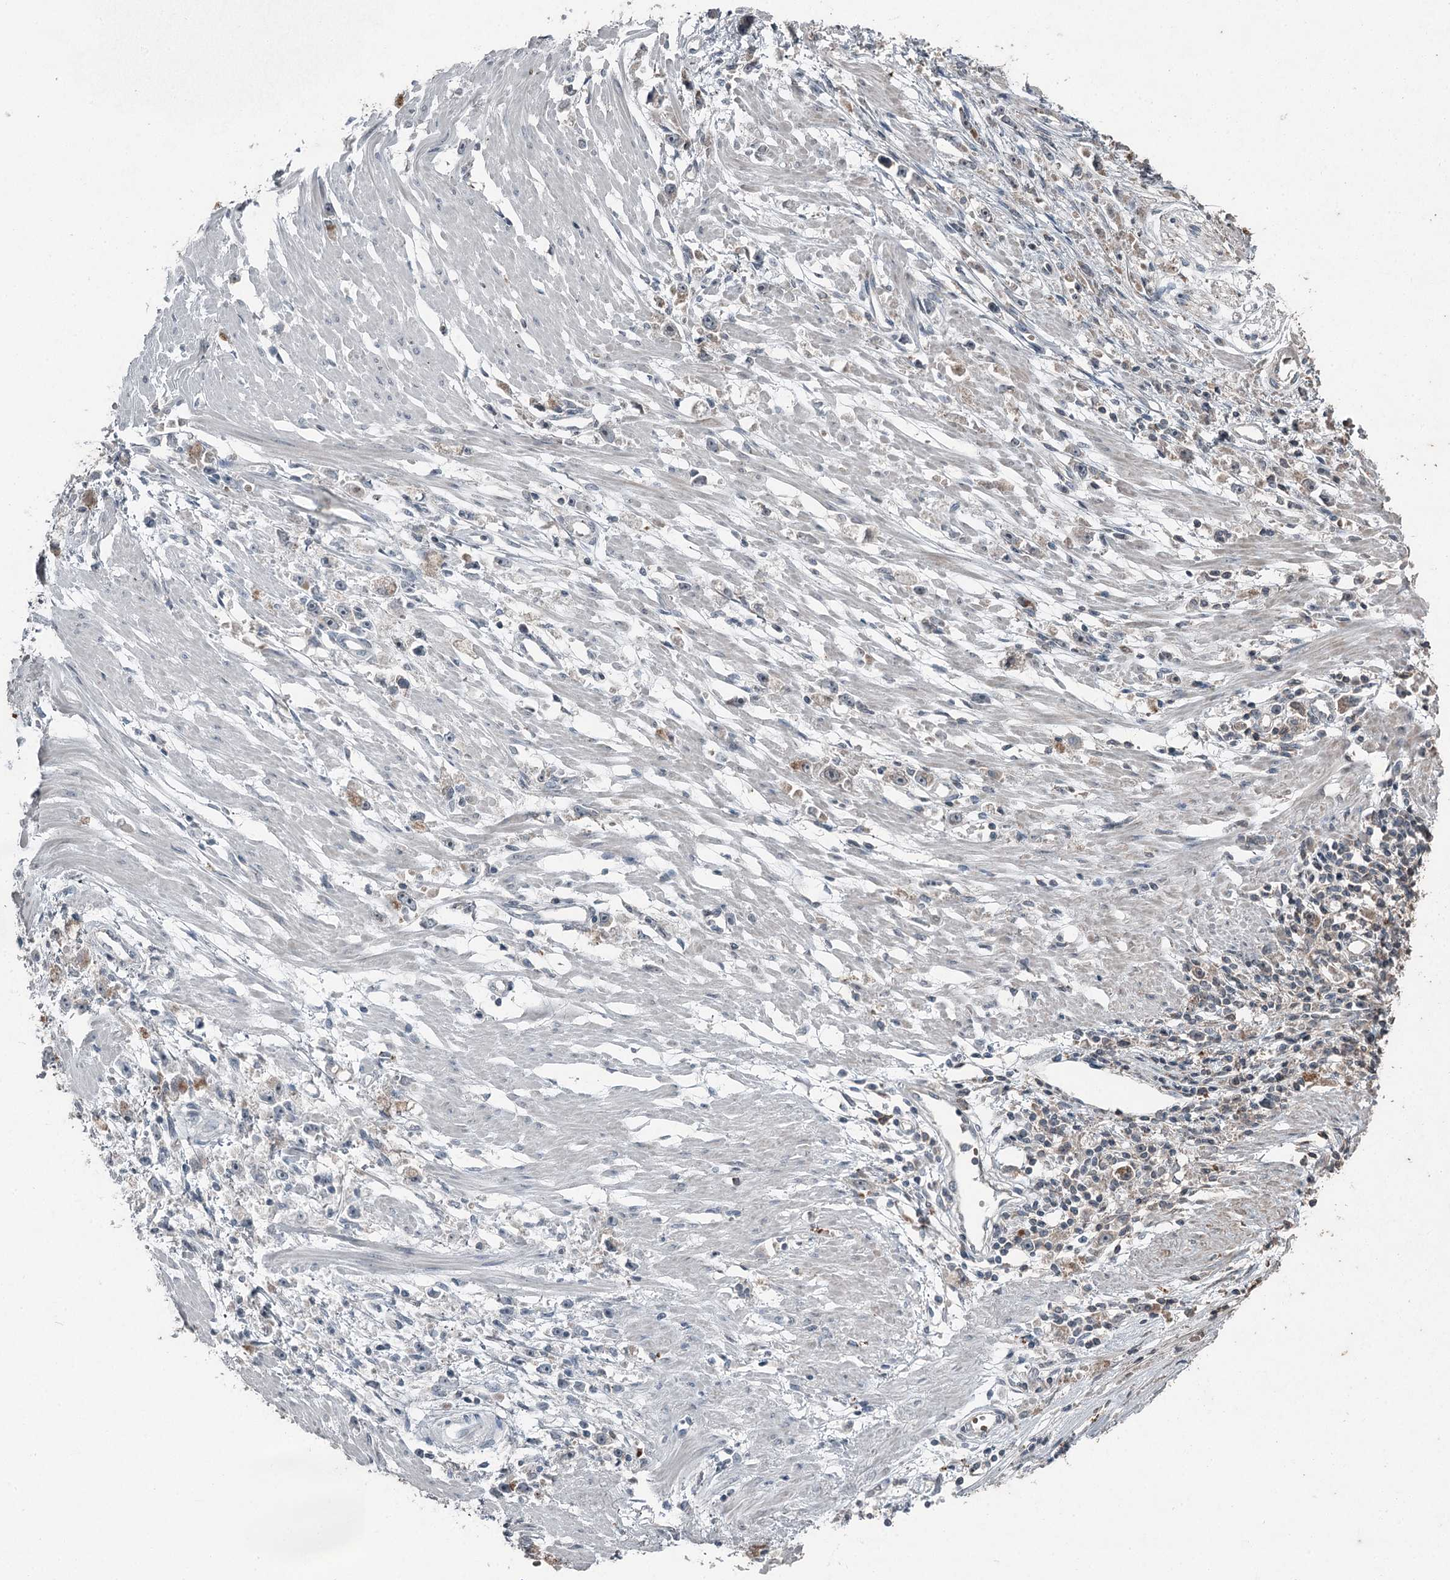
{"staining": {"intensity": "negative", "quantity": "none", "location": "none"}, "tissue": "stomach cancer", "cell_type": "Tumor cells", "image_type": "cancer", "snomed": [{"axis": "morphology", "description": "Adenocarcinoma, NOS"}, {"axis": "topography", "description": "Stomach"}], "caption": "The micrograph exhibits no significant positivity in tumor cells of stomach adenocarcinoma.", "gene": "SLC39A8", "patient": {"sex": "female", "age": 59}}